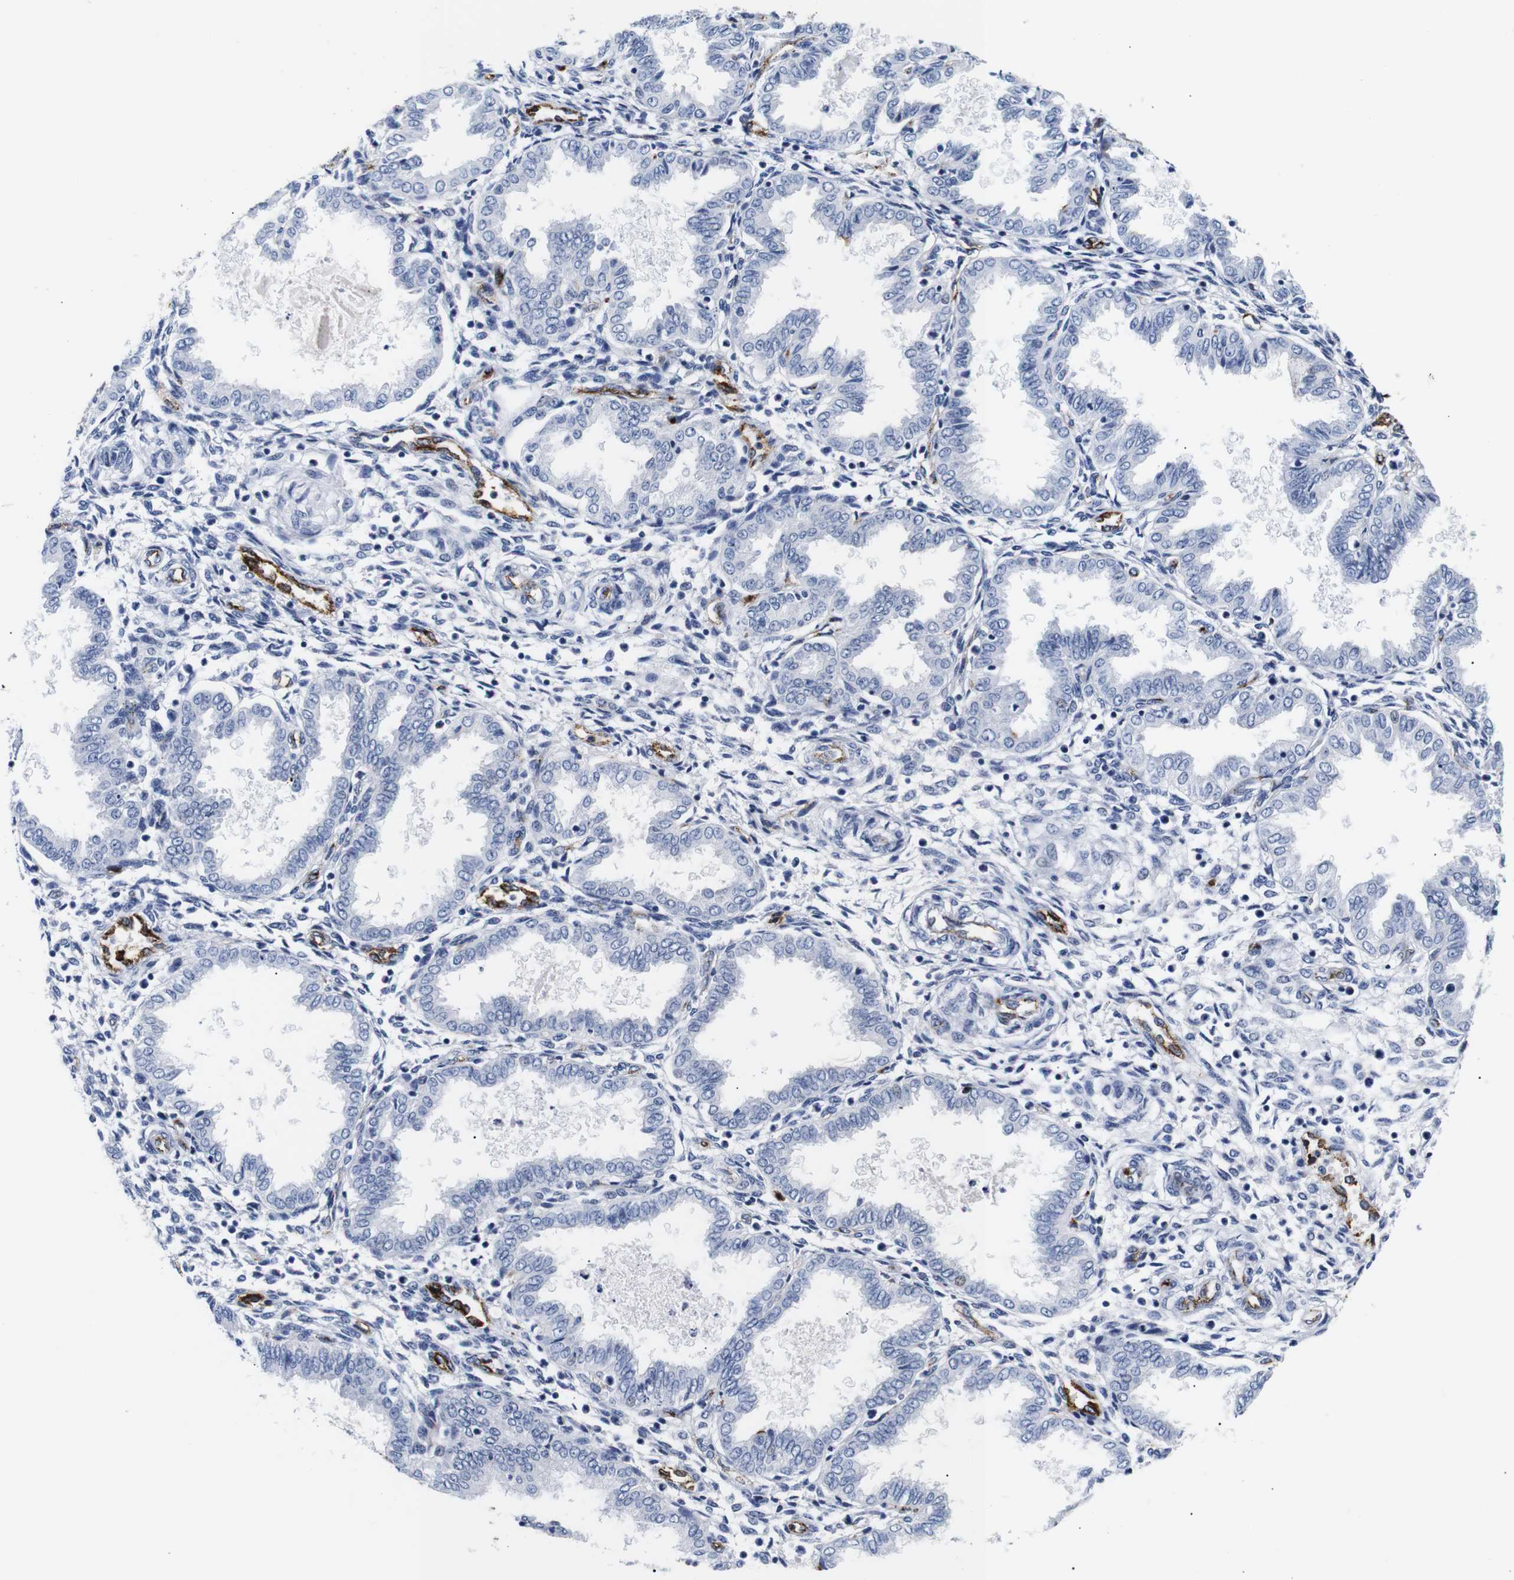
{"staining": {"intensity": "negative", "quantity": "none", "location": "none"}, "tissue": "endometrium", "cell_type": "Cells in endometrial stroma", "image_type": "normal", "snomed": [{"axis": "morphology", "description": "Normal tissue, NOS"}, {"axis": "topography", "description": "Endometrium"}], "caption": "Cells in endometrial stroma show no significant protein staining in benign endometrium. (DAB IHC visualized using brightfield microscopy, high magnification).", "gene": "MUC4", "patient": {"sex": "female", "age": 33}}